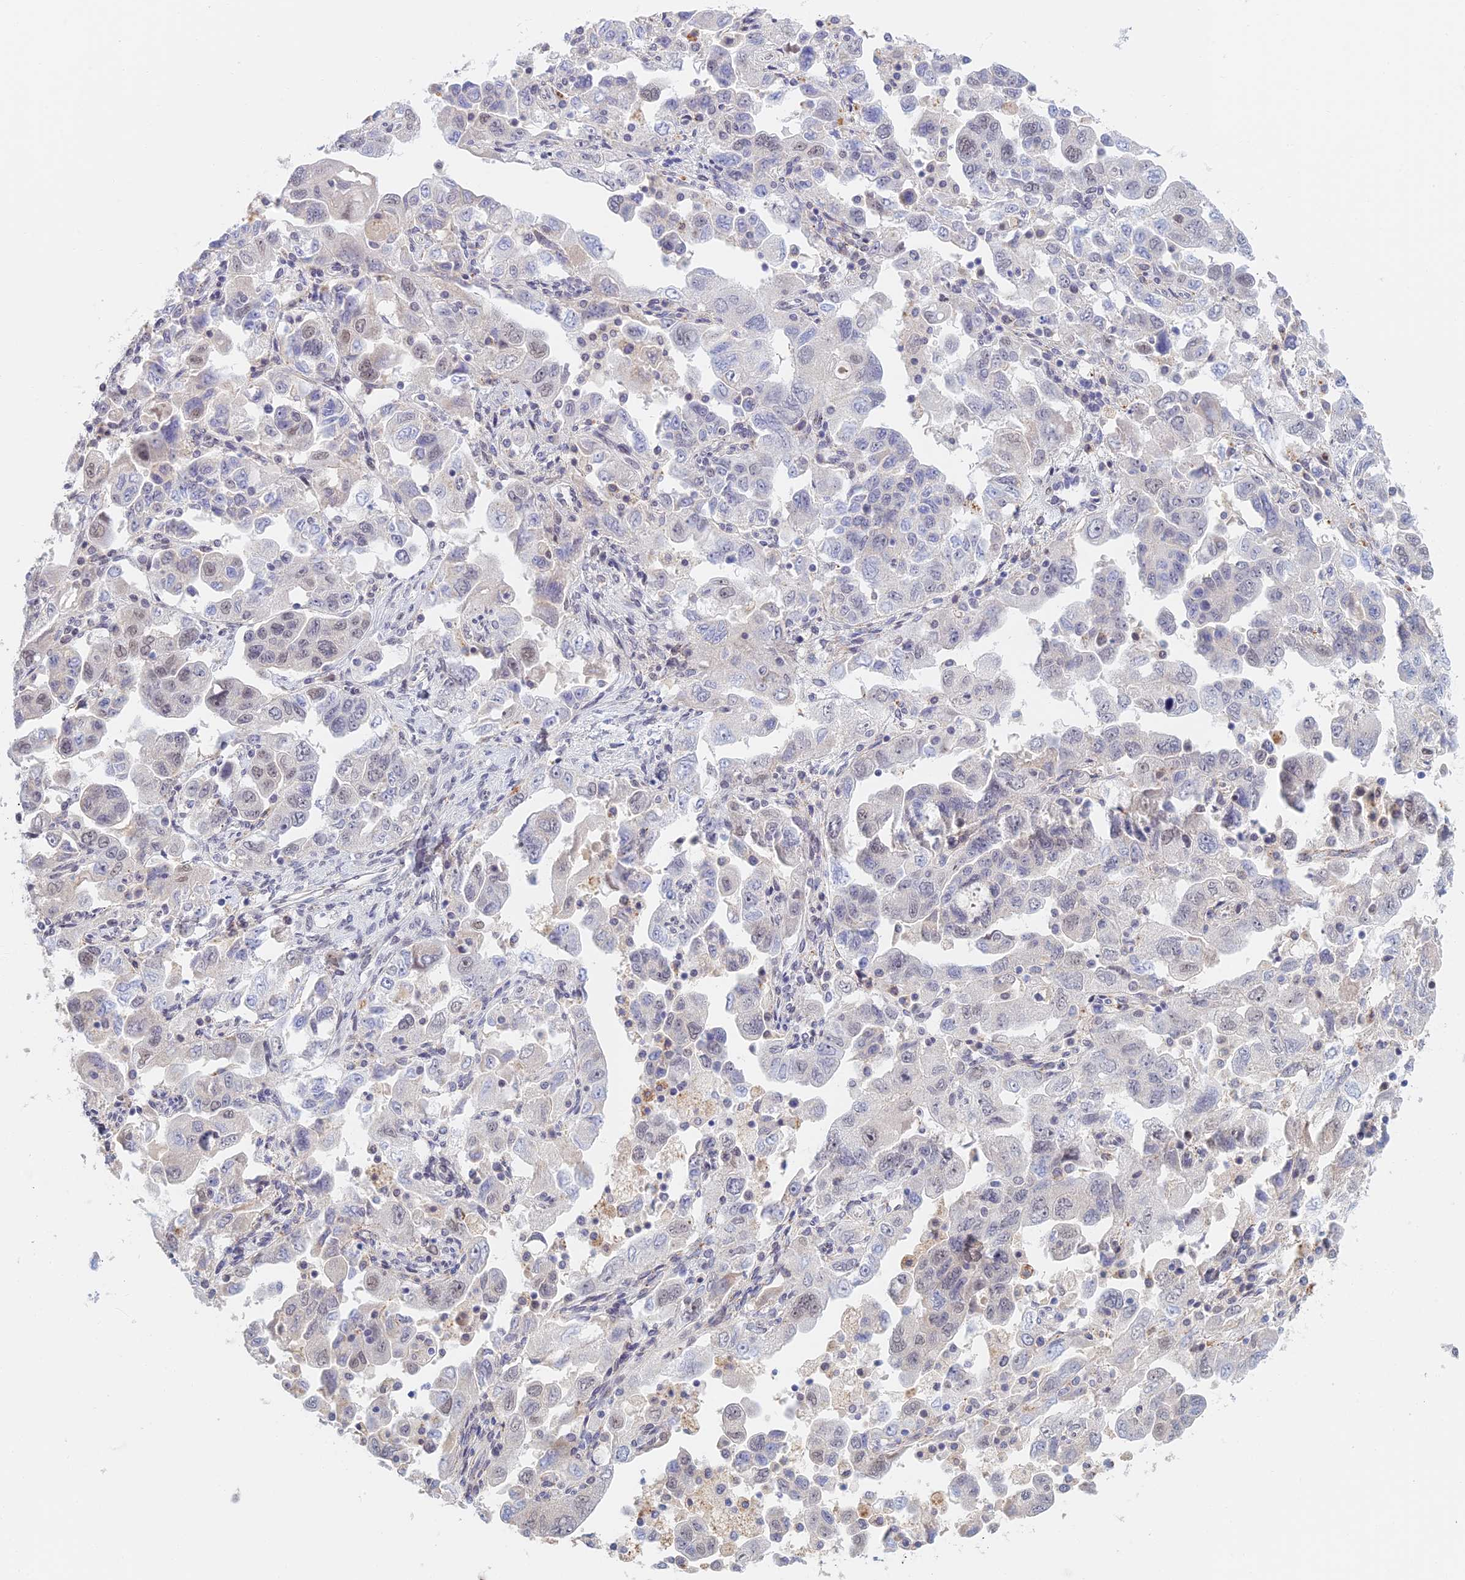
{"staining": {"intensity": "negative", "quantity": "none", "location": "none"}, "tissue": "ovarian cancer", "cell_type": "Tumor cells", "image_type": "cancer", "snomed": [{"axis": "morphology", "description": "Carcinoma, NOS"}, {"axis": "morphology", "description": "Cystadenocarcinoma, serous, NOS"}, {"axis": "topography", "description": "Ovary"}], "caption": "Tumor cells are negative for protein expression in human ovarian carcinoma.", "gene": "ZUP1", "patient": {"sex": "female", "age": 69}}